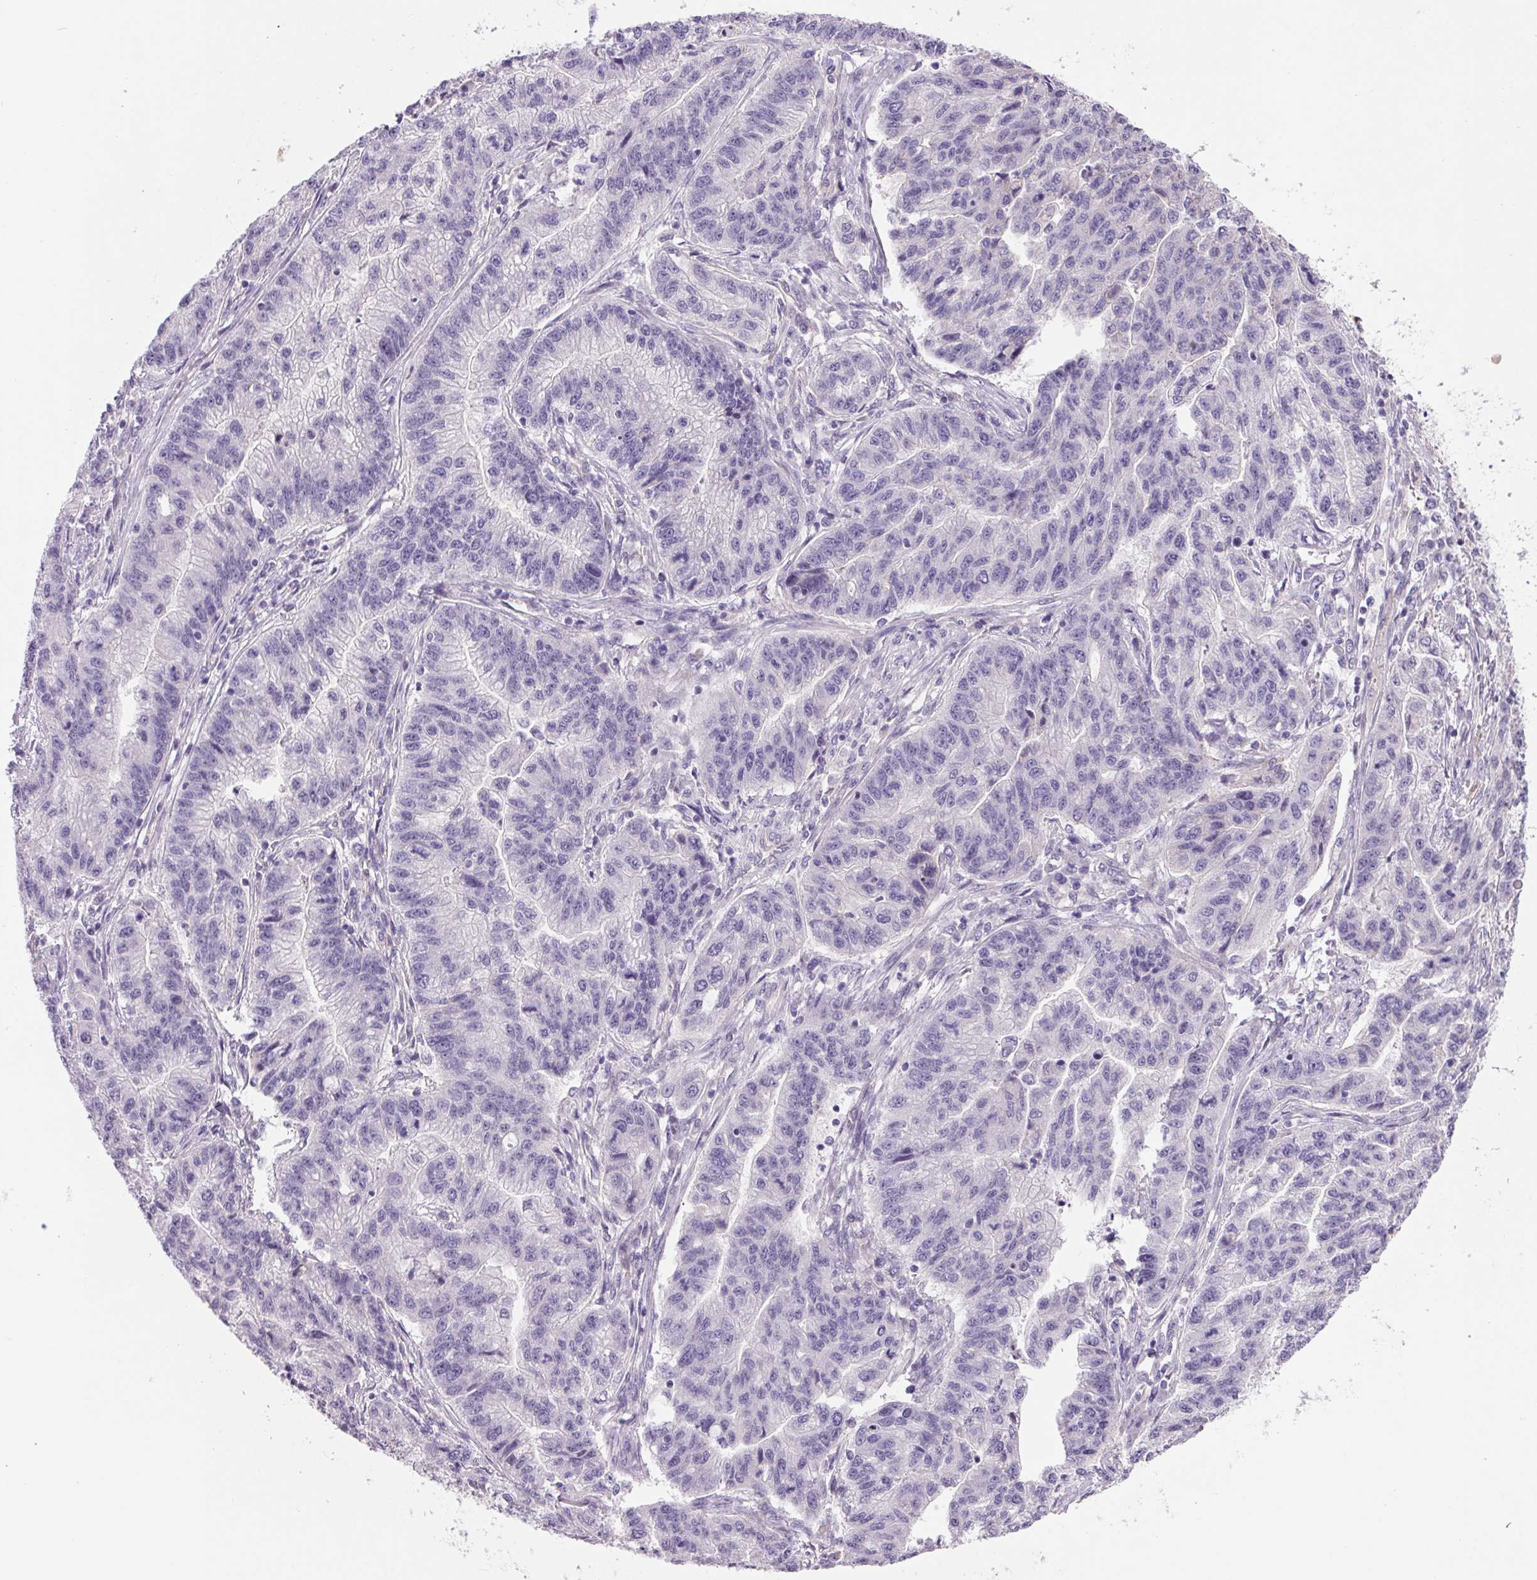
{"staining": {"intensity": "negative", "quantity": "none", "location": "none"}, "tissue": "stomach cancer", "cell_type": "Tumor cells", "image_type": "cancer", "snomed": [{"axis": "morphology", "description": "Adenocarcinoma, NOS"}, {"axis": "topography", "description": "Stomach"}], "caption": "Histopathology image shows no protein staining in tumor cells of stomach adenocarcinoma tissue. The staining was performed using DAB to visualize the protein expression in brown, while the nuclei were stained in blue with hematoxylin (Magnification: 20x).", "gene": "APOC4", "patient": {"sex": "male", "age": 83}}